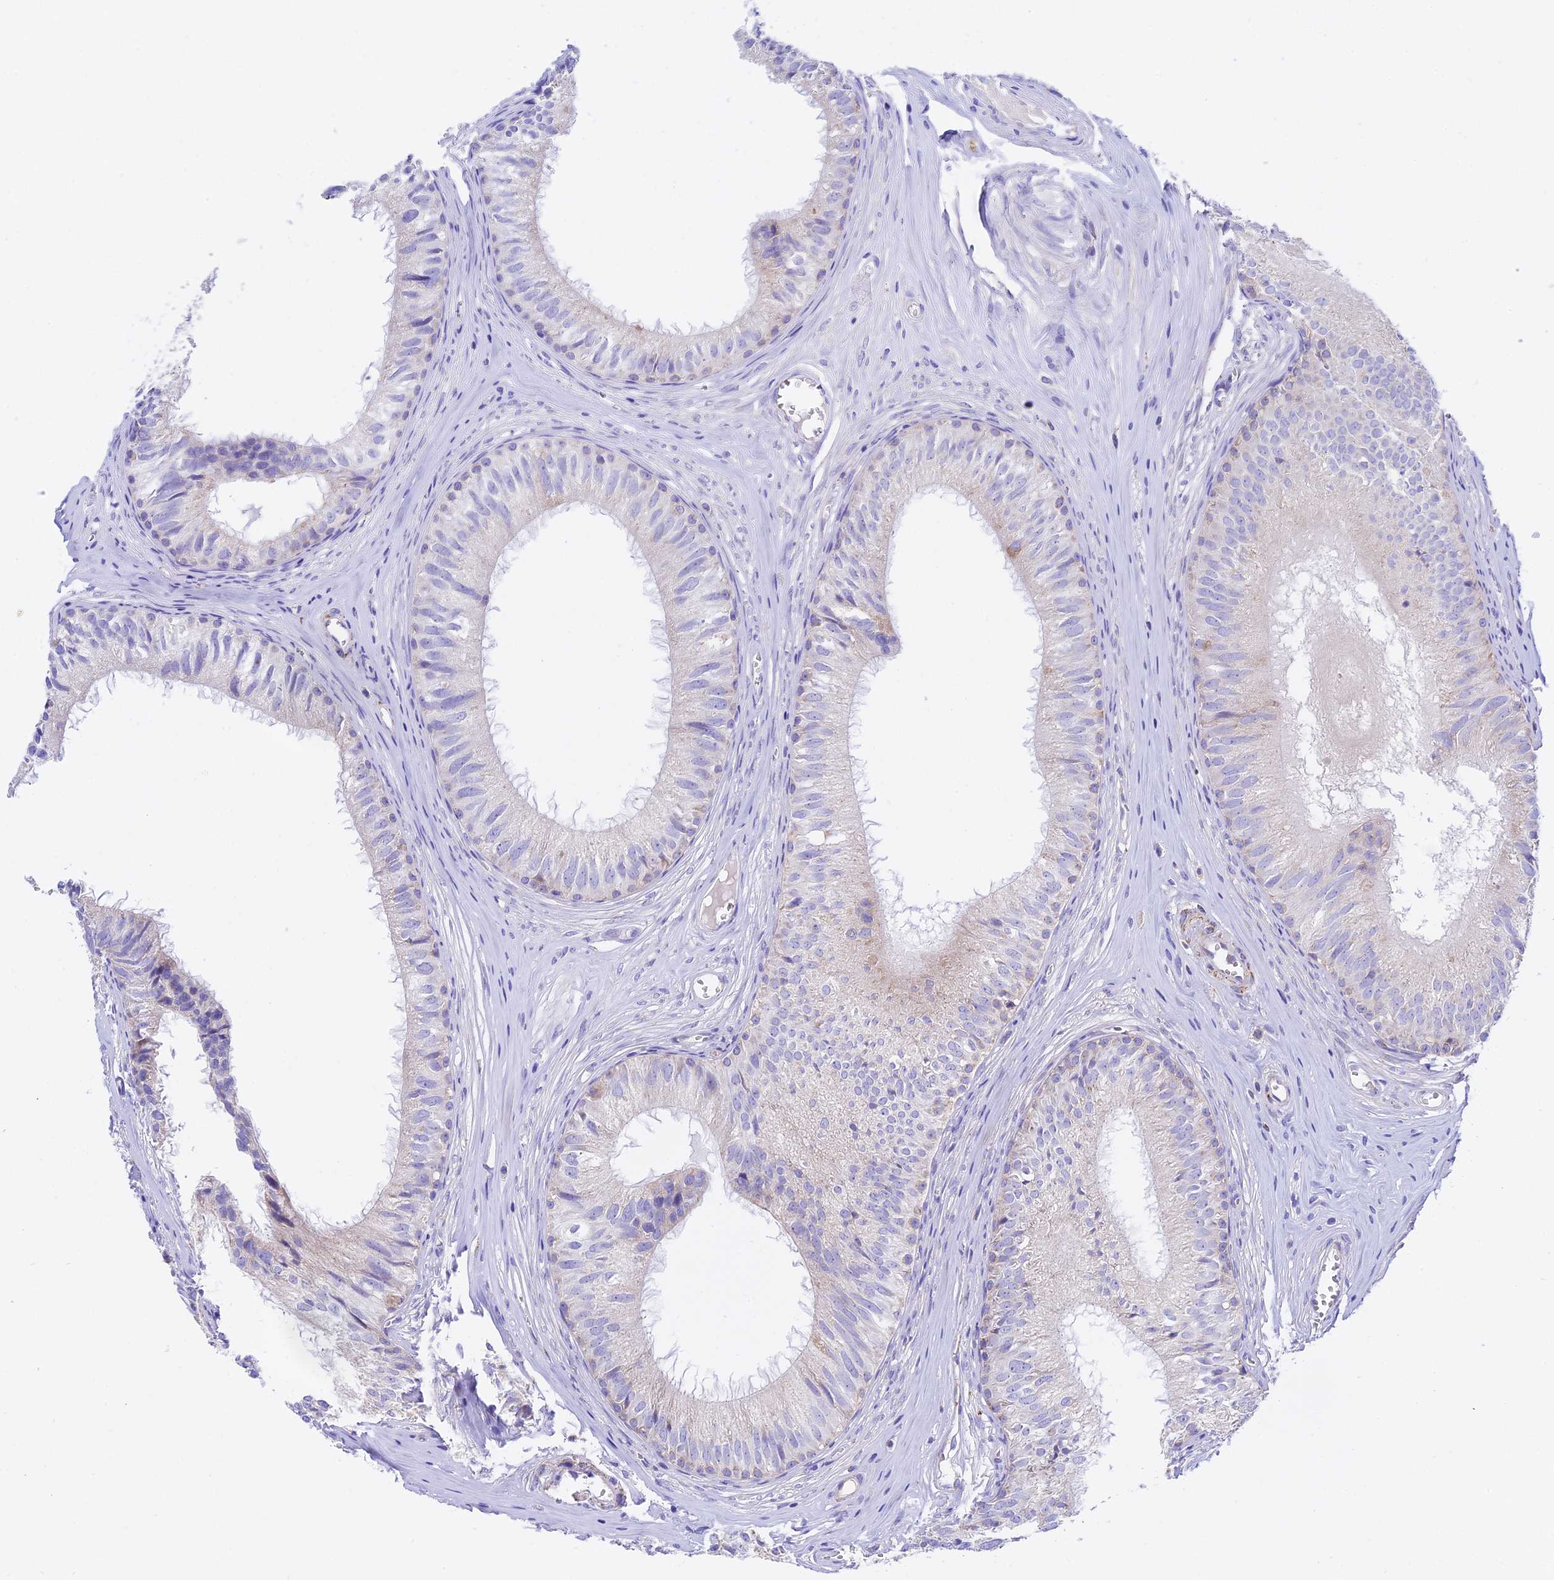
{"staining": {"intensity": "strong", "quantity": "<25%", "location": "cytoplasmic/membranous"}, "tissue": "epididymis", "cell_type": "Glandular cells", "image_type": "normal", "snomed": [{"axis": "morphology", "description": "Normal tissue, NOS"}, {"axis": "topography", "description": "Epididymis"}], "caption": "Brown immunohistochemical staining in normal epididymis reveals strong cytoplasmic/membranous staining in about <25% of glandular cells. The staining is performed using DAB (3,3'-diaminobenzidine) brown chromogen to label protein expression. The nuclei are counter-stained blue using hematoxylin.", "gene": "HSDL2", "patient": {"sex": "male", "age": 36}}